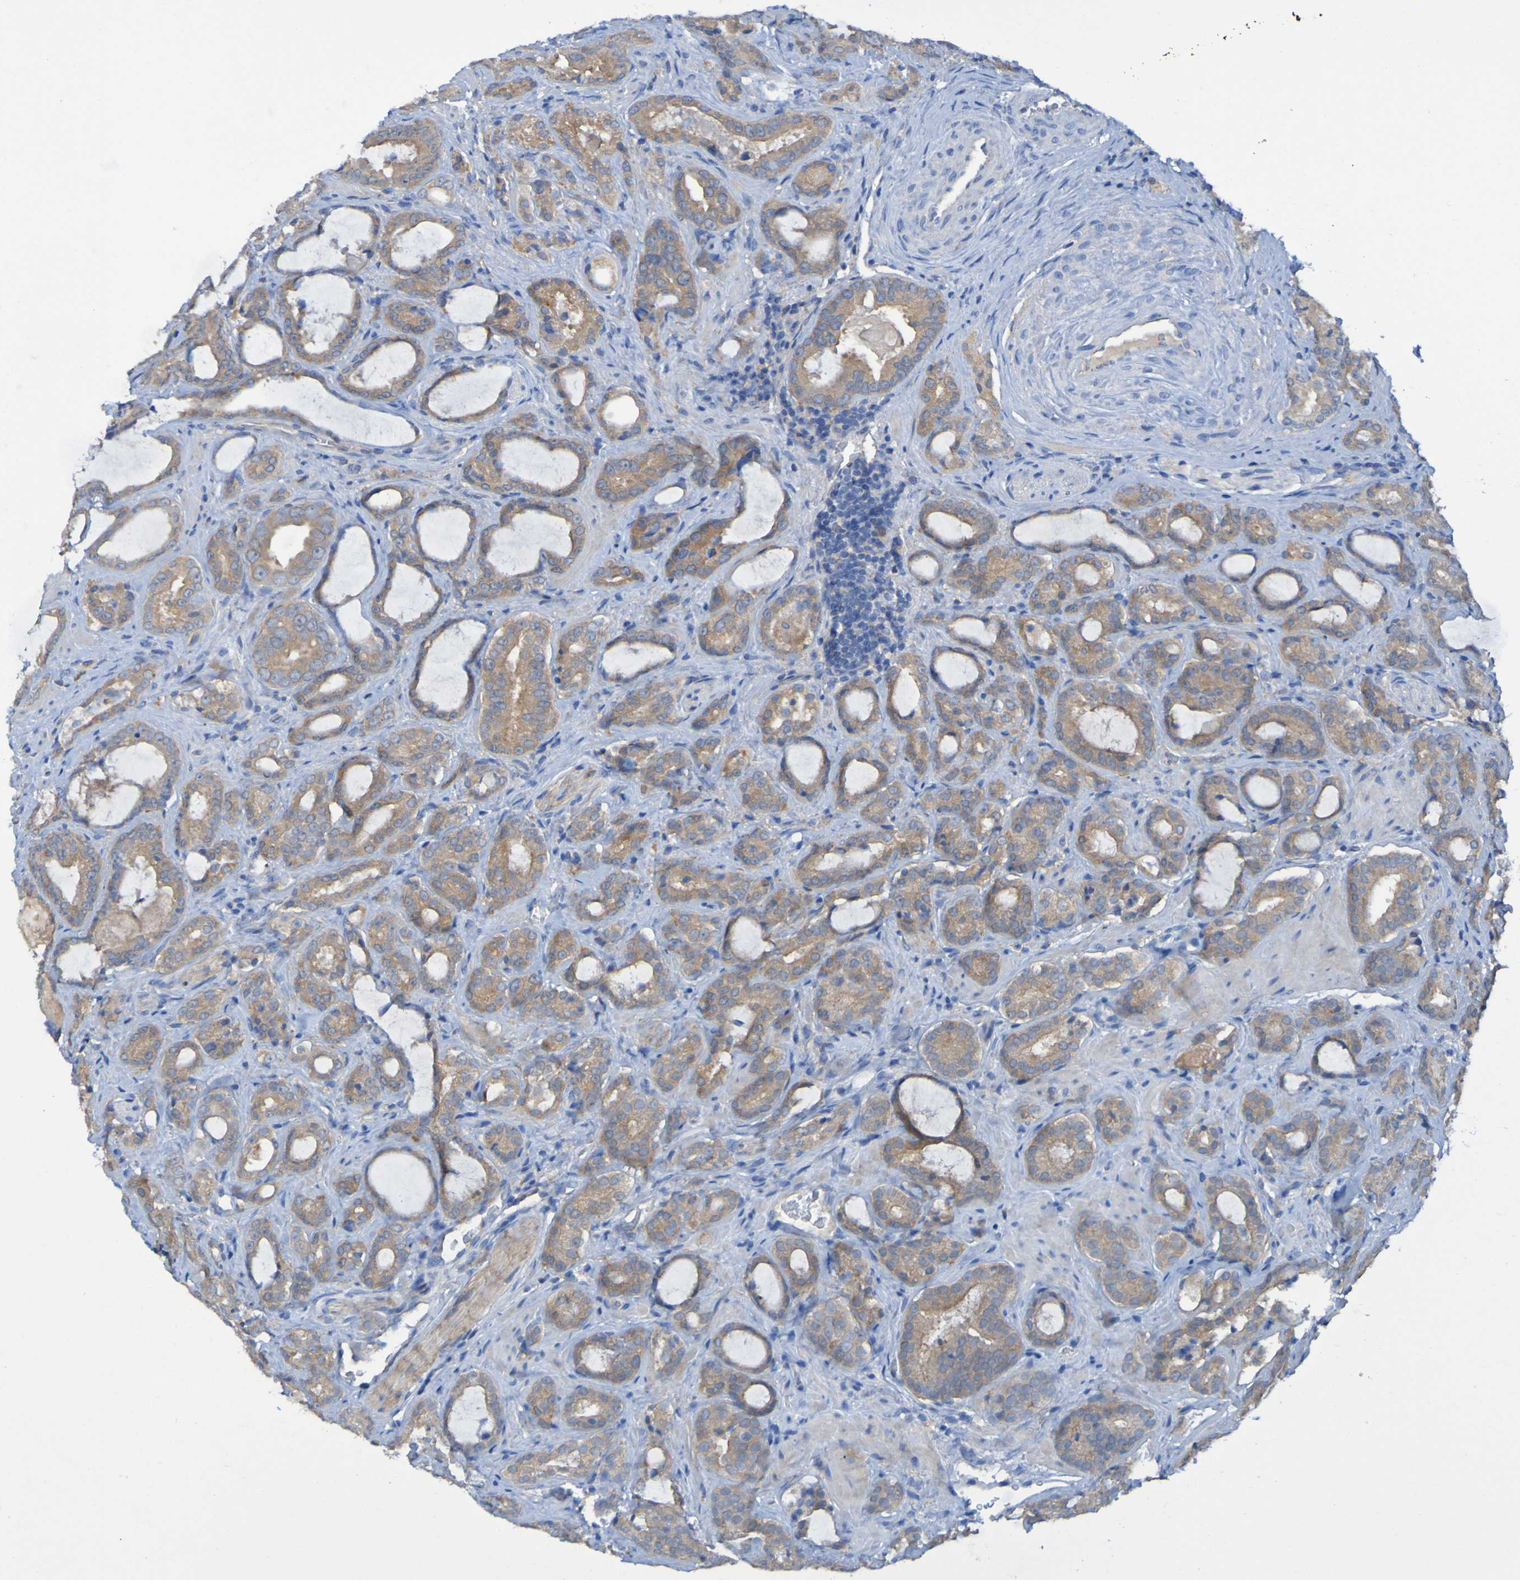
{"staining": {"intensity": "moderate", "quantity": ">75%", "location": "cytoplasmic/membranous"}, "tissue": "prostate cancer", "cell_type": "Tumor cells", "image_type": "cancer", "snomed": [{"axis": "morphology", "description": "Adenocarcinoma, Low grade"}, {"axis": "topography", "description": "Prostate"}], "caption": "Moderate cytoplasmic/membranous protein staining is identified in approximately >75% of tumor cells in prostate cancer (low-grade adenocarcinoma).", "gene": "ARHGEF16", "patient": {"sex": "male", "age": 60}}